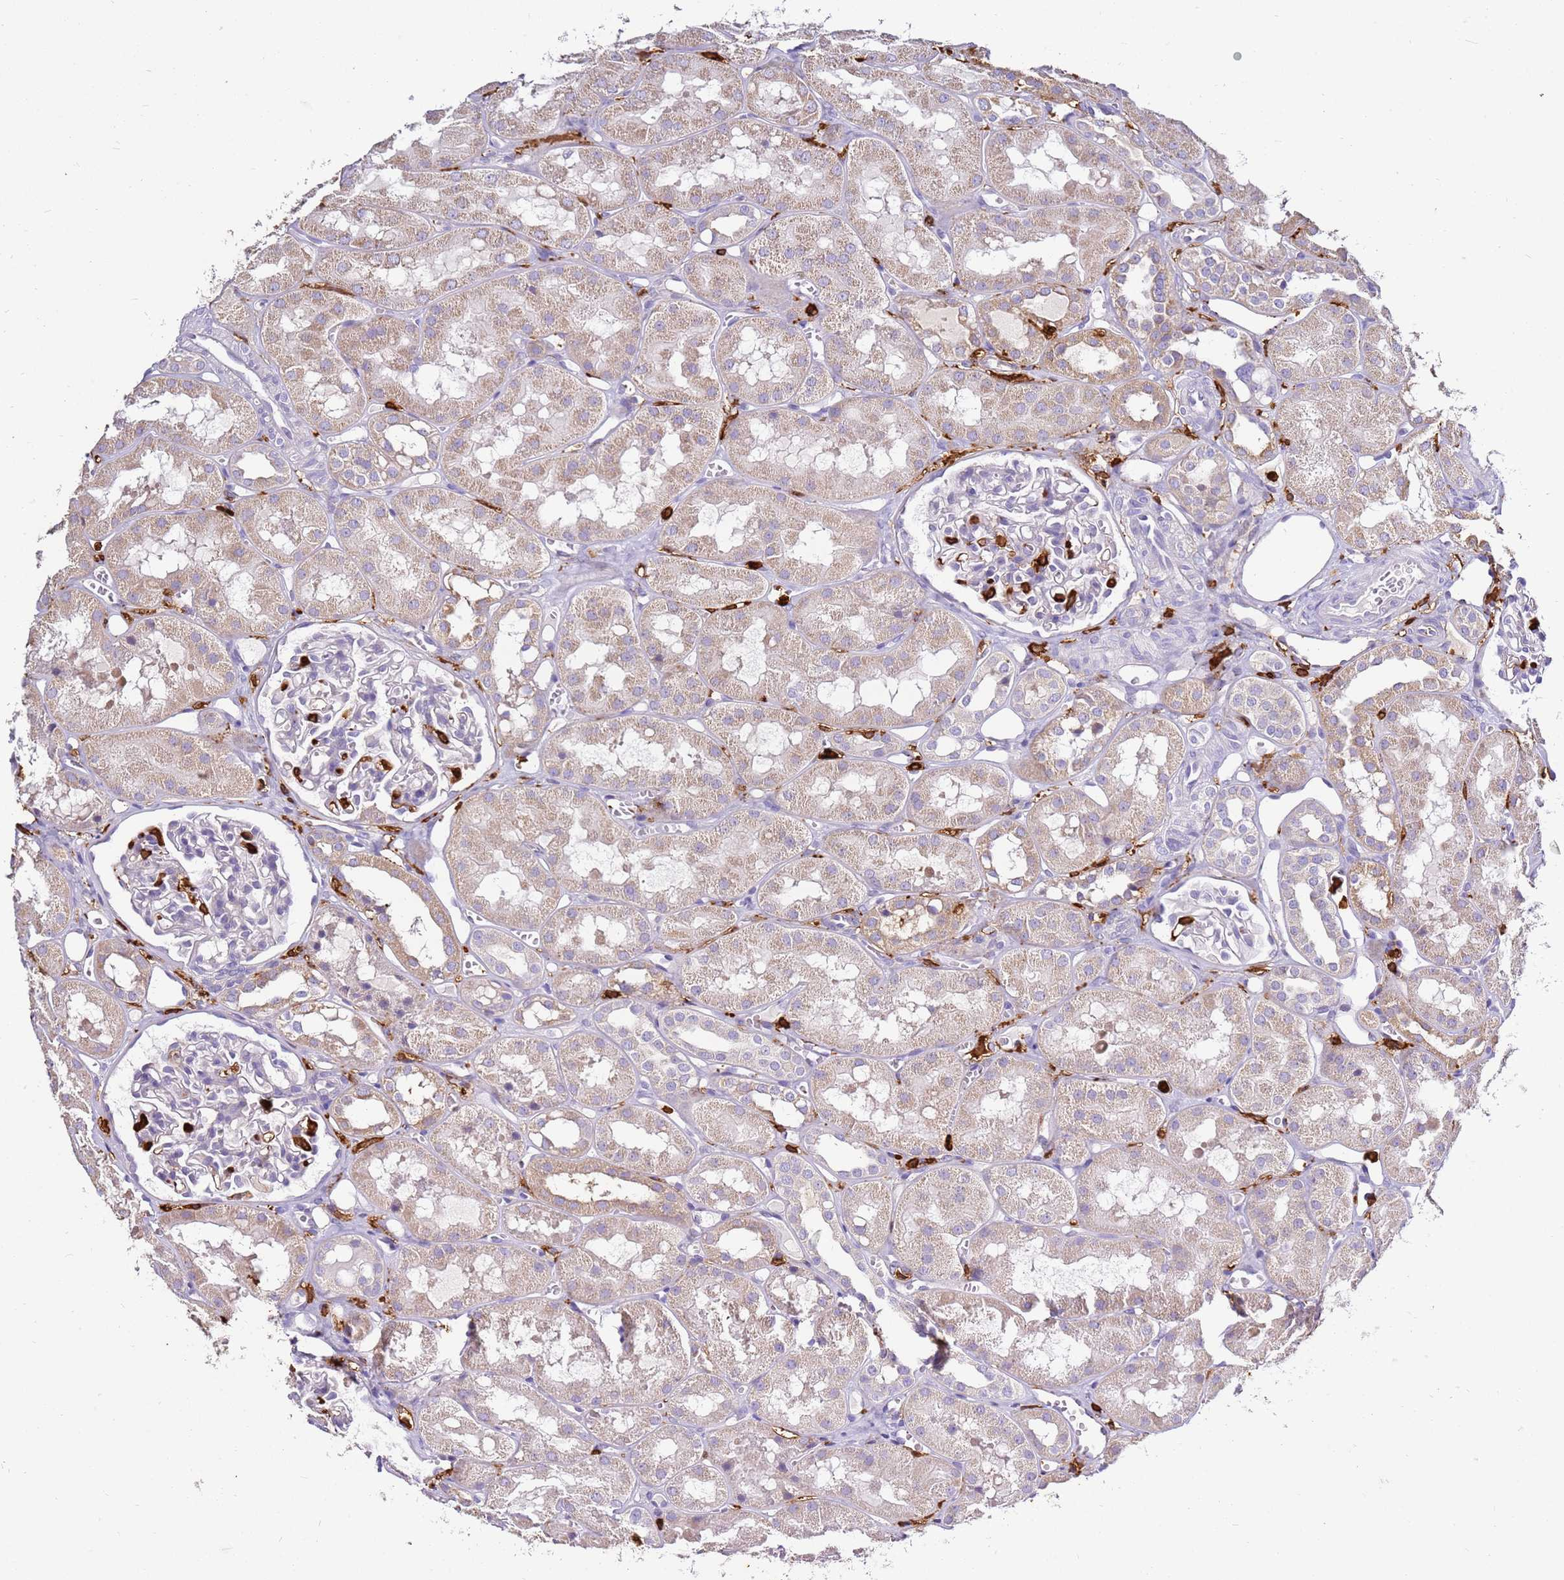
{"staining": {"intensity": "negative", "quantity": "none", "location": "none"}, "tissue": "kidney", "cell_type": "Cells in glomeruli", "image_type": "normal", "snomed": [{"axis": "morphology", "description": "Normal tissue, NOS"}, {"axis": "topography", "description": "Kidney"}], "caption": "IHC of unremarkable human kidney reveals no expression in cells in glomeruli. (Brightfield microscopy of DAB IHC at high magnification).", "gene": "CORO1A", "patient": {"sex": "male", "age": 16}}